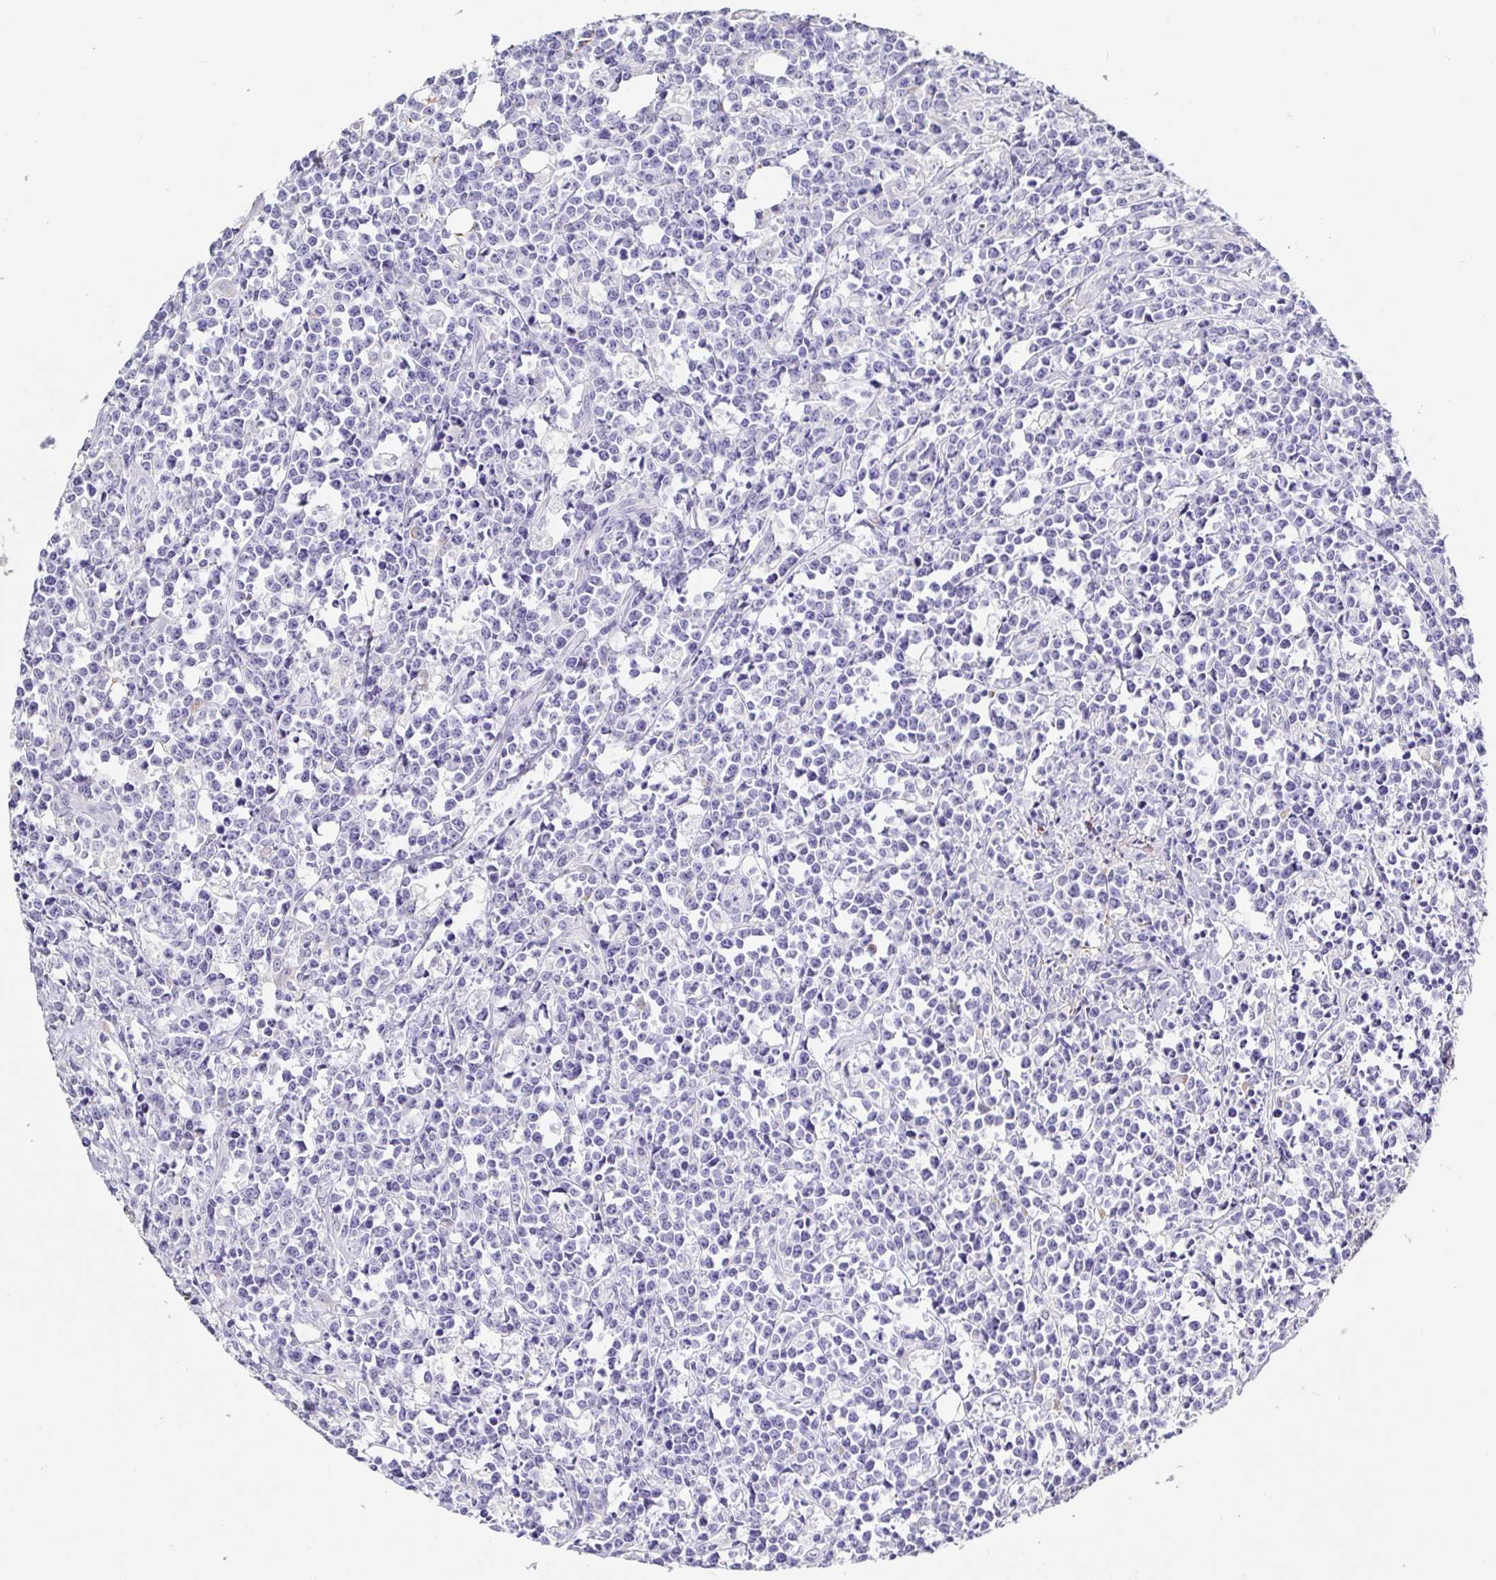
{"staining": {"intensity": "negative", "quantity": "none", "location": "none"}, "tissue": "lymphoma", "cell_type": "Tumor cells", "image_type": "cancer", "snomed": [{"axis": "morphology", "description": "Malignant lymphoma, non-Hodgkin's type, High grade"}, {"axis": "topography", "description": "Small intestine"}], "caption": "IHC photomicrograph of high-grade malignant lymphoma, non-Hodgkin's type stained for a protein (brown), which shows no positivity in tumor cells.", "gene": "MAOA", "patient": {"sex": "female", "age": 56}}